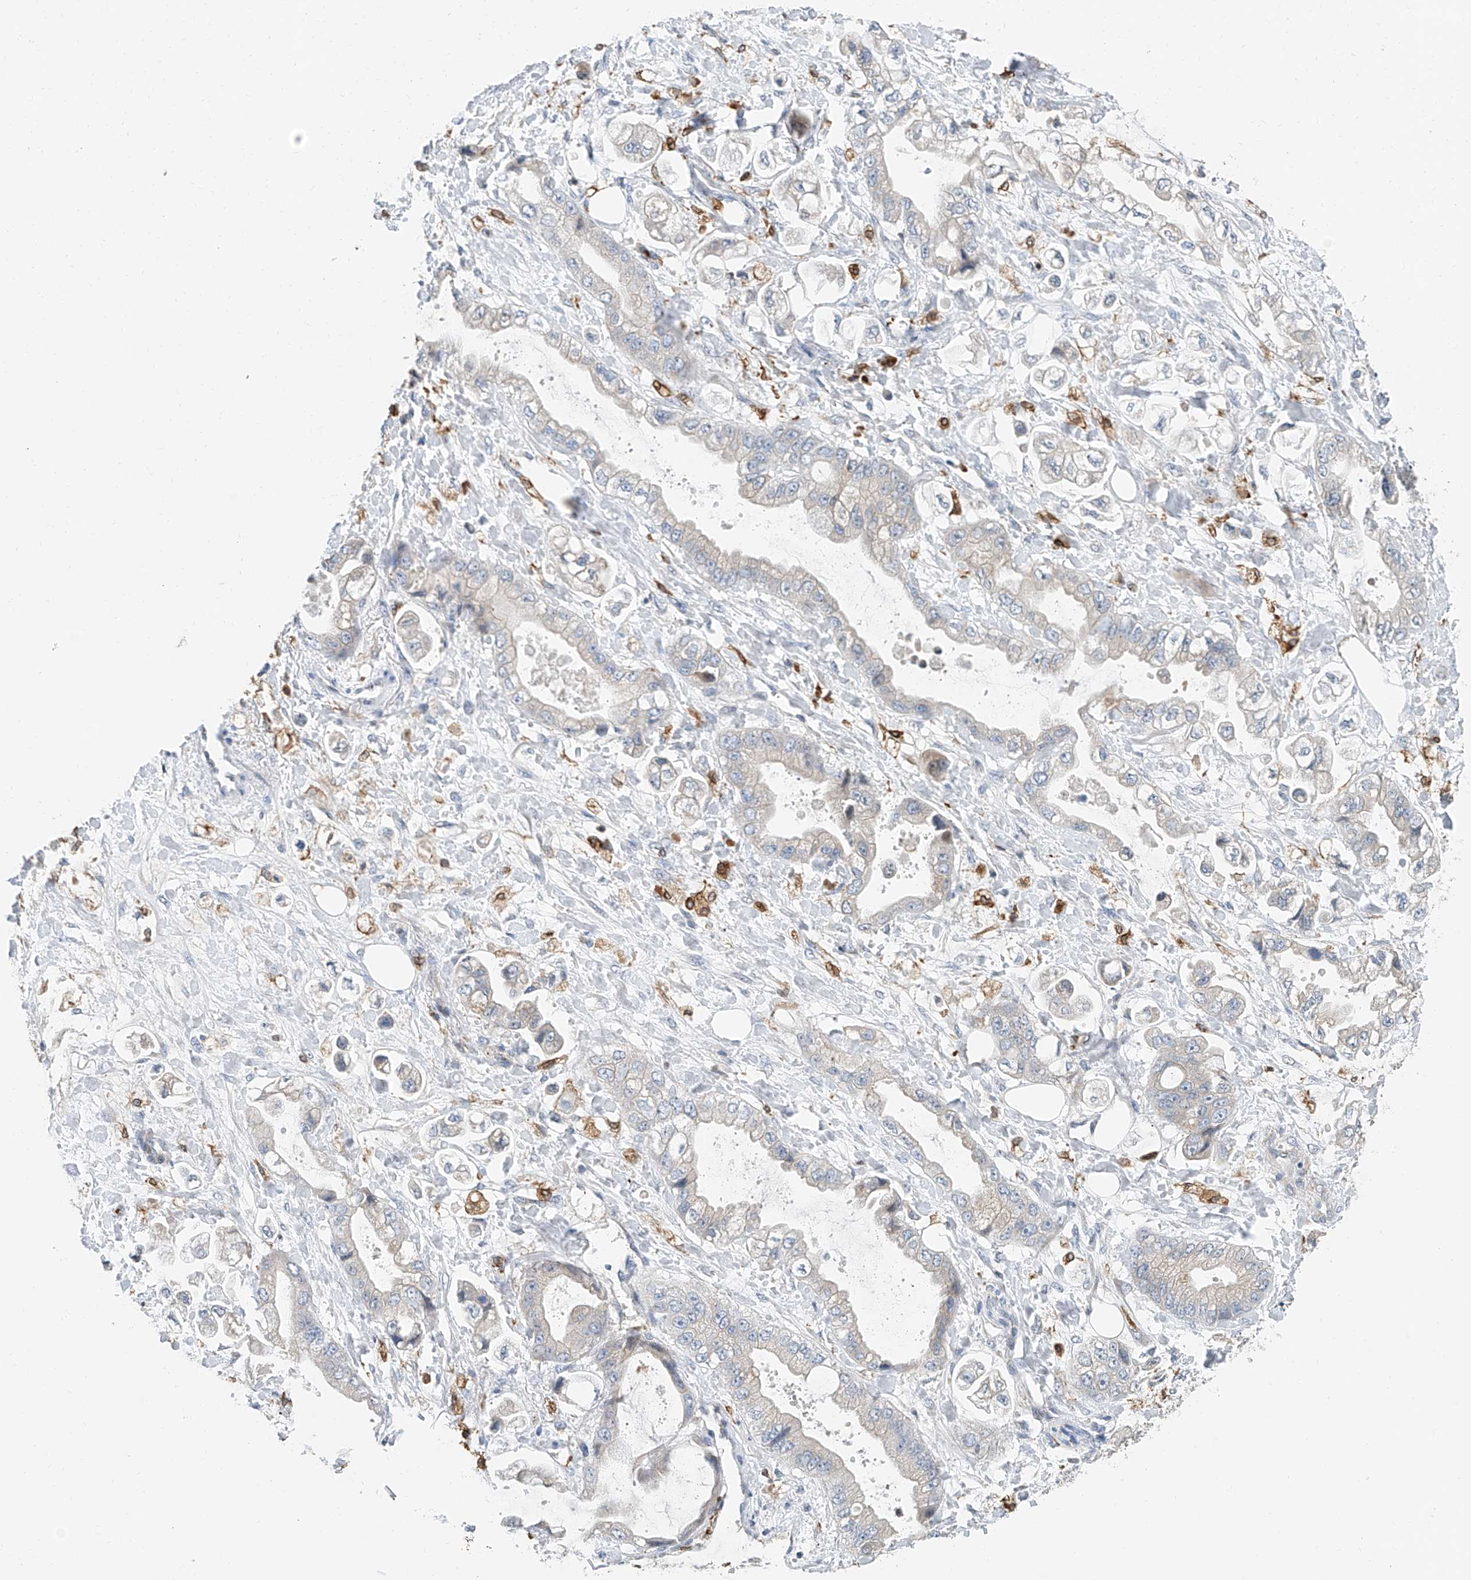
{"staining": {"intensity": "weak", "quantity": "<25%", "location": "cytoplasmic/membranous"}, "tissue": "stomach cancer", "cell_type": "Tumor cells", "image_type": "cancer", "snomed": [{"axis": "morphology", "description": "Adenocarcinoma, NOS"}, {"axis": "topography", "description": "Stomach"}], "caption": "Protein analysis of adenocarcinoma (stomach) exhibits no significant staining in tumor cells.", "gene": "TBXAS1", "patient": {"sex": "male", "age": 62}}